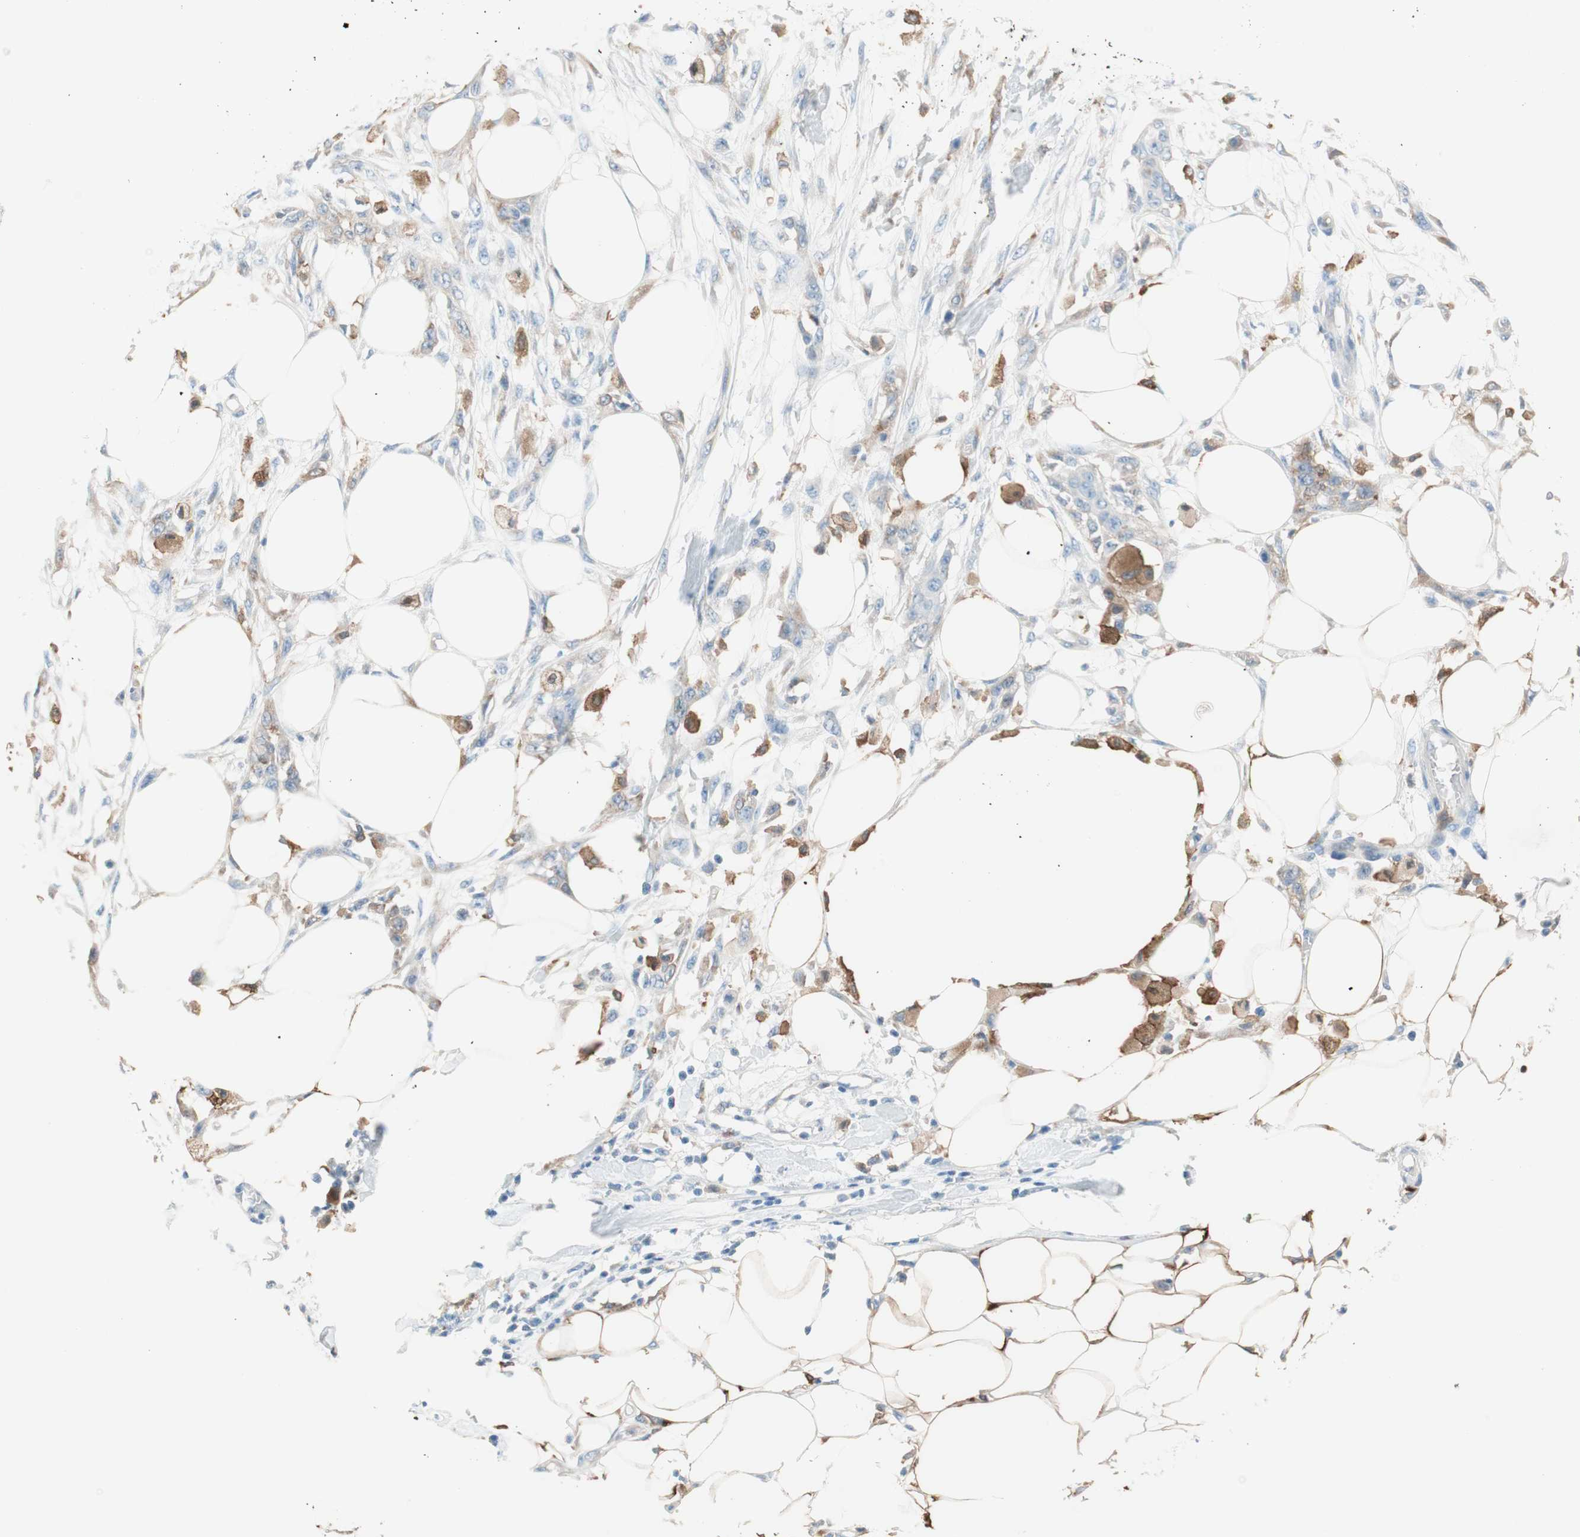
{"staining": {"intensity": "moderate", "quantity": "25%-75%", "location": "cytoplasmic/membranous"}, "tissue": "skin cancer", "cell_type": "Tumor cells", "image_type": "cancer", "snomed": [{"axis": "morphology", "description": "Squamous cell carcinoma, NOS"}, {"axis": "topography", "description": "Skin"}], "caption": "Squamous cell carcinoma (skin) stained for a protein (brown) exhibits moderate cytoplasmic/membranous positive positivity in about 25%-75% of tumor cells.", "gene": "GLUL", "patient": {"sex": "female", "age": 59}}